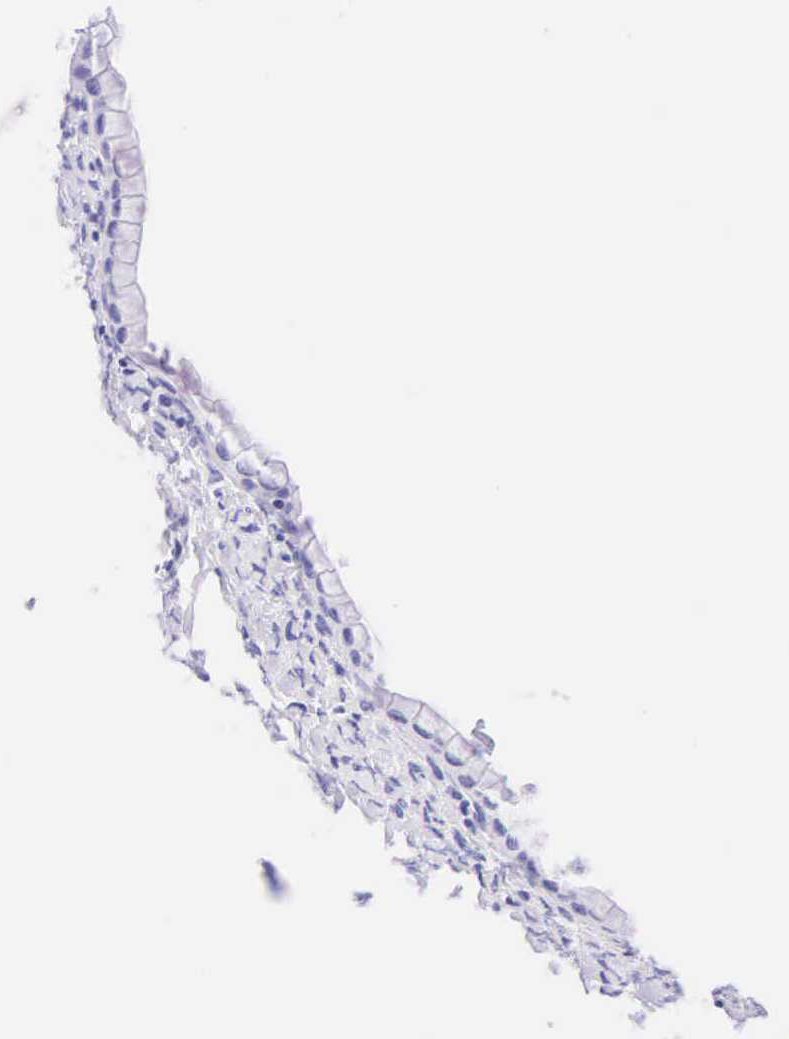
{"staining": {"intensity": "negative", "quantity": "none", "location": "none"}, "tissue": "ovarian cancer", "cell_type": "Tumor cells", "image_type": "cancer", "snomed": [{"axis": "morphology", "description": "Cystadenocarcinoma, mucinous, NOS"}, {"axis": "topography", "description": "Ovary"}], "caption": "Human ovarian cancer stained for a protein using immunohistochemistry (IHC) displays no staining in tumor cells.", "gene": "KRT20", "patient": {"sex": "female", "age": 25}}